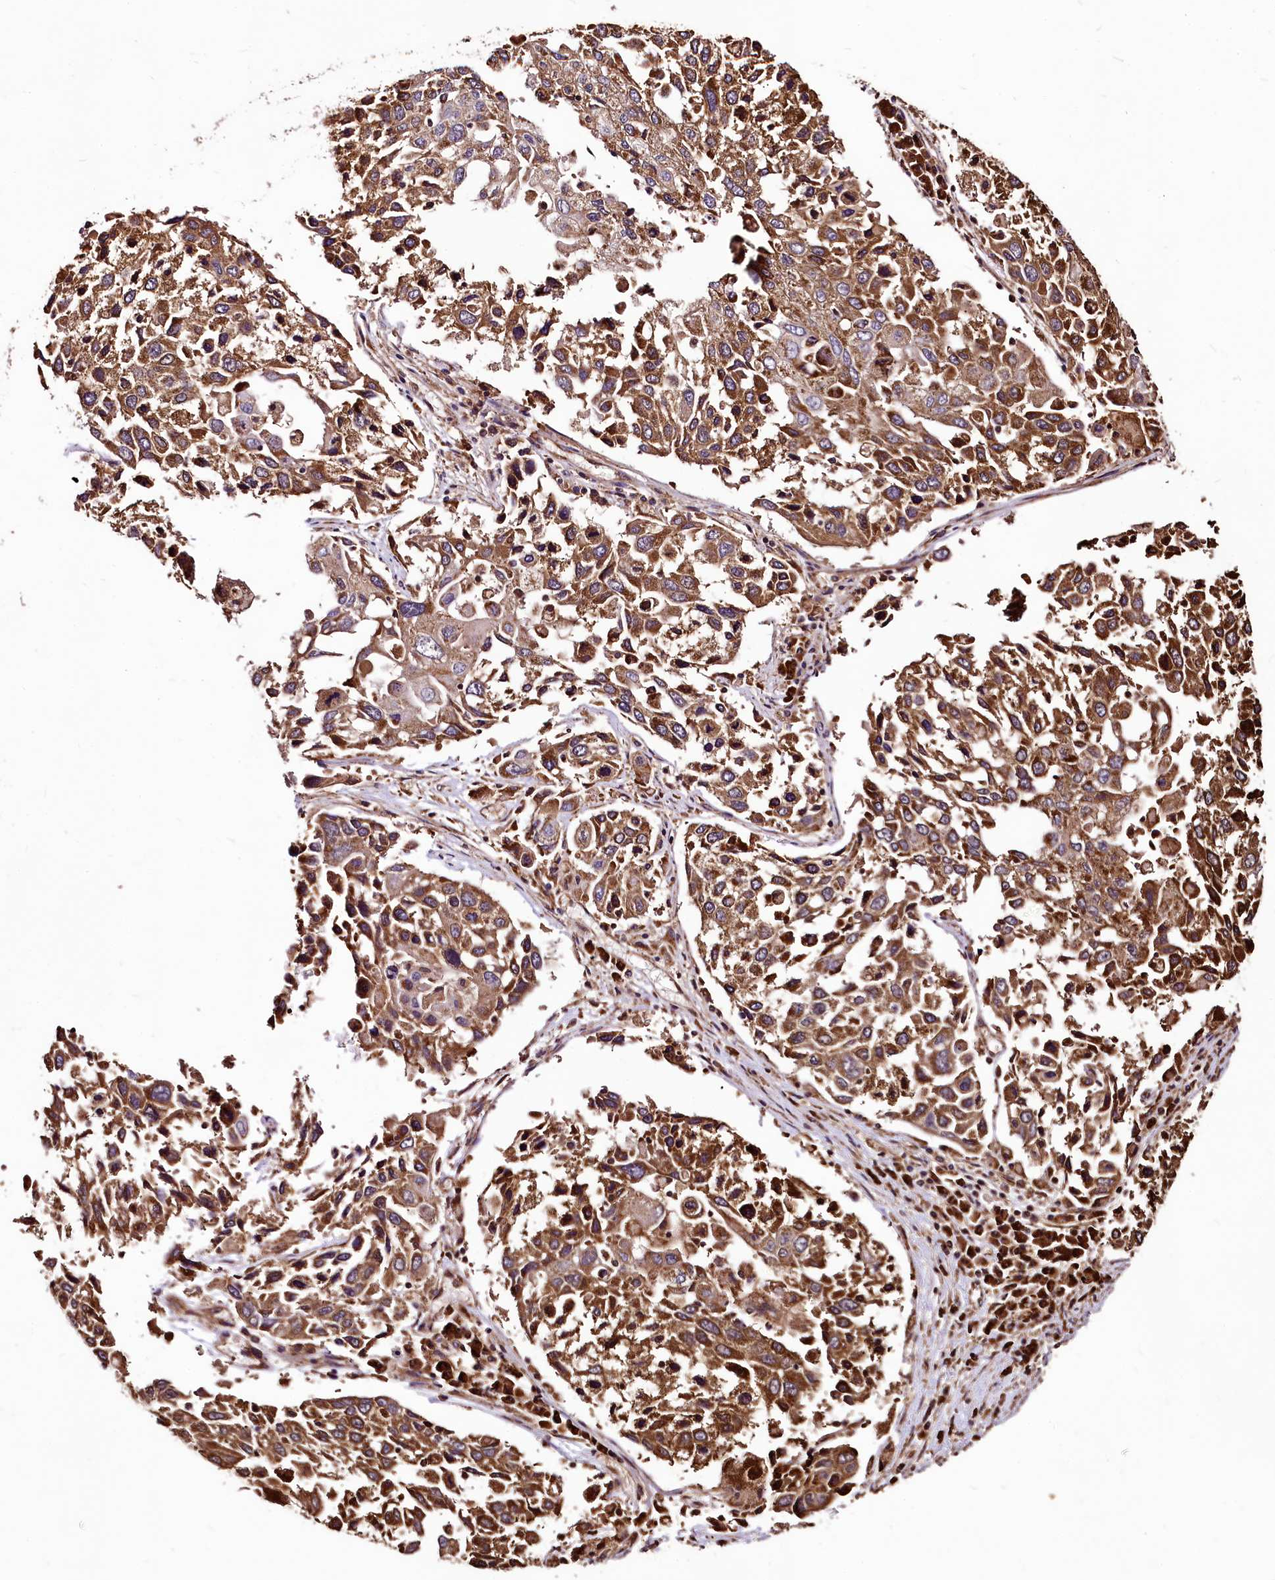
{"staining": {"intensity": "strong", "quantity": ">75%", "location": "cytoplasmic/membranous"}, "tissue": "lung cancer", "cell_type": "Tumor cells", "image_type": "cancer", "snomed": [{"axis": "morphology", "description": "Squamous cell carcinoma, NOS"}, {"axis": "topography", "description": "Lung"}], "caption": "This is an image of IHC staining of lung cancer (squamous cell carcinoma), which shows strong staining in the cytoplasmic/membranous of tumor cells.", "gene": "LRSAM1", "patient": {"sex": "male", "age": 65}}